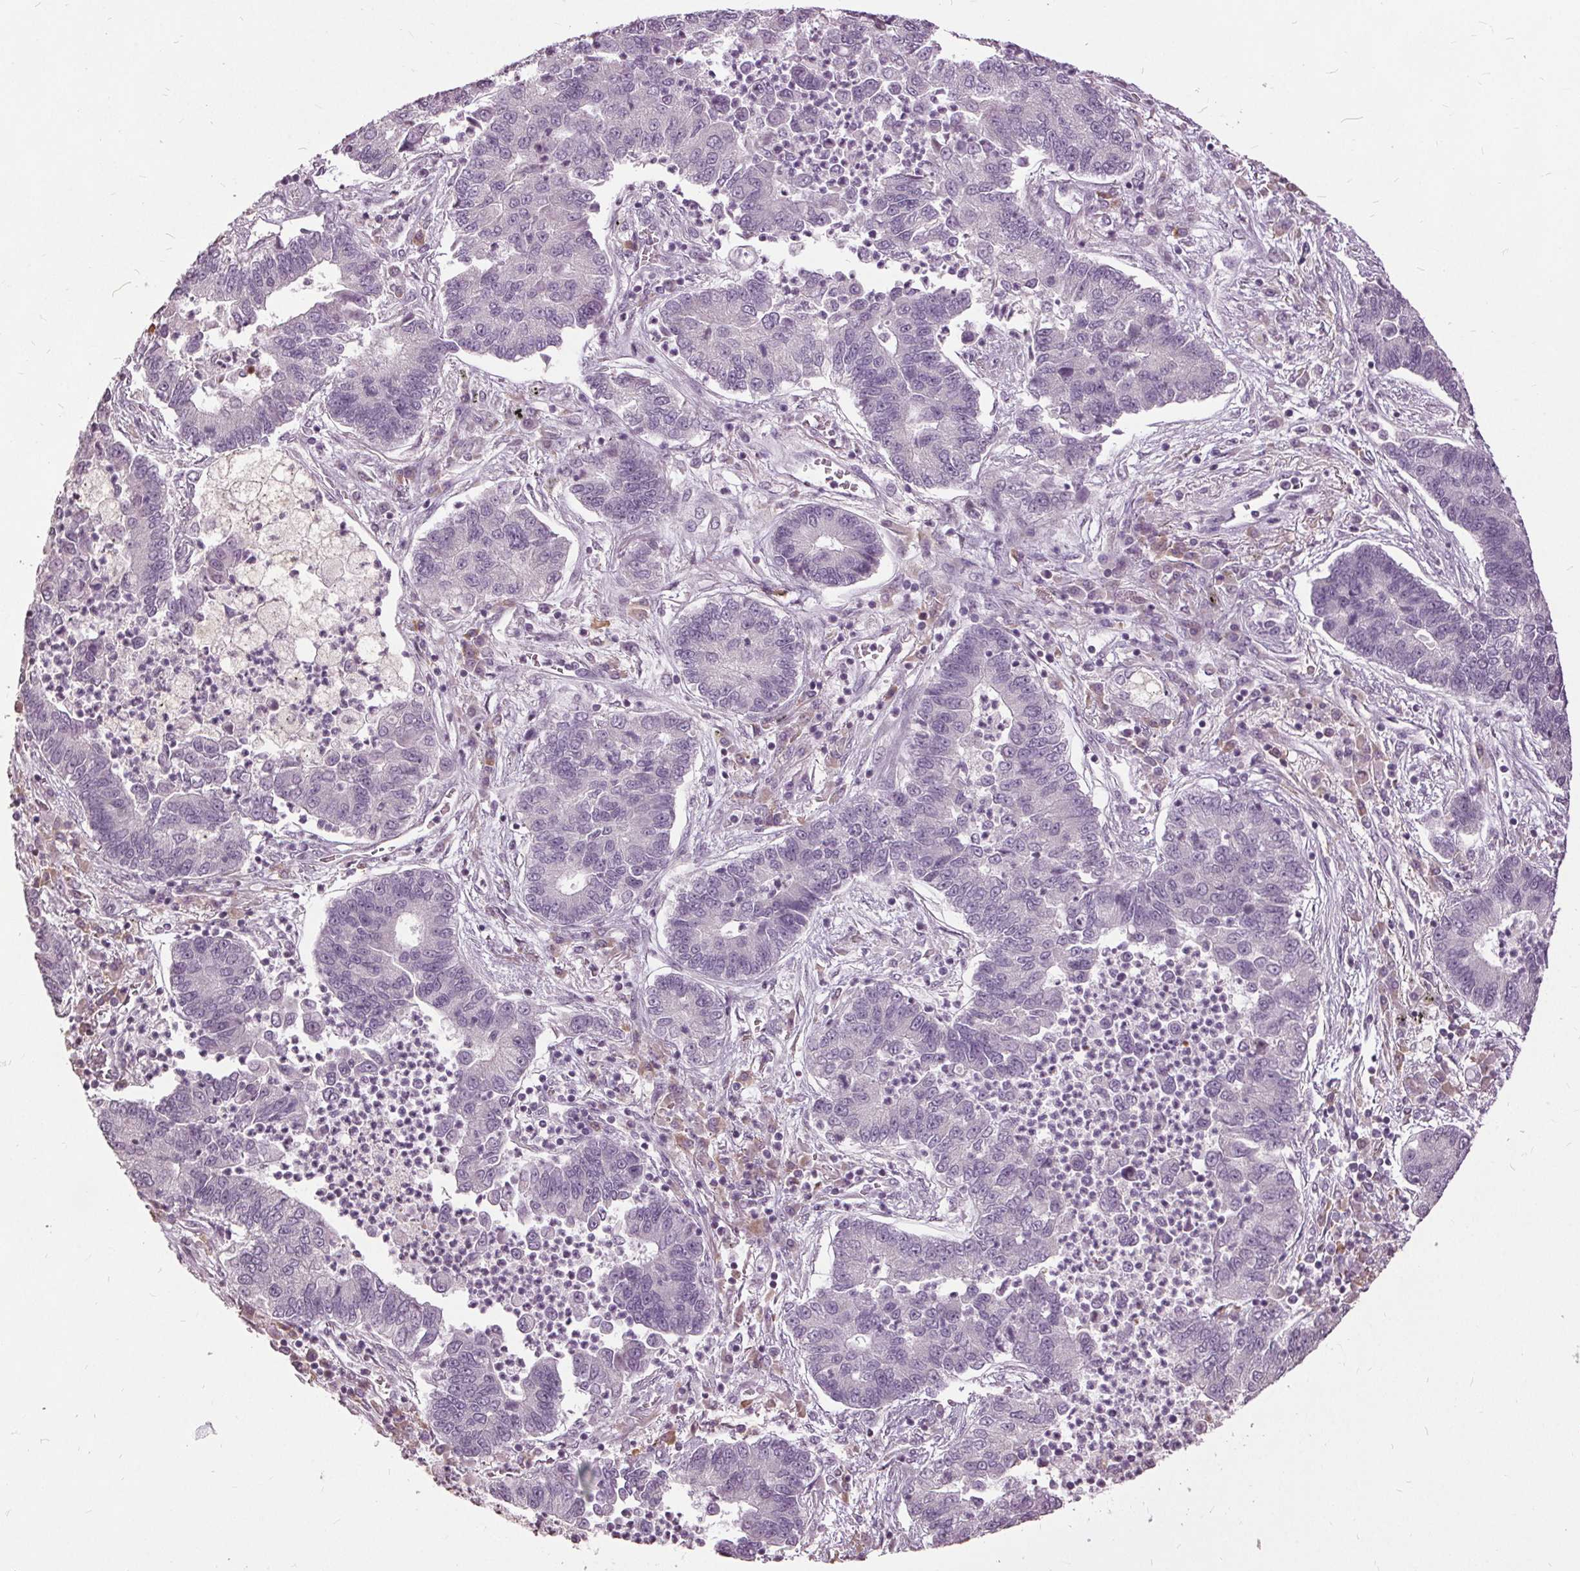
{"staining": {"intensity": "negative", "quantity": "none", "location": "none"}, "tissue": "lung cancer", "cell_type": "Tumor cells", "image_type": "cancer", "snomed": [{"axis": "morphology", "description": "Adenocarcinoma, NOS"}, {"axis": "topography", "description": "Lung"}], "caption": "Human lung cancer (adenocarcinoma) stained for a protein using immunohistochemistry displays no positivity in tumor cells.", "gene": "CXCL16", "patient": {"sex": "female", "age": 57}}